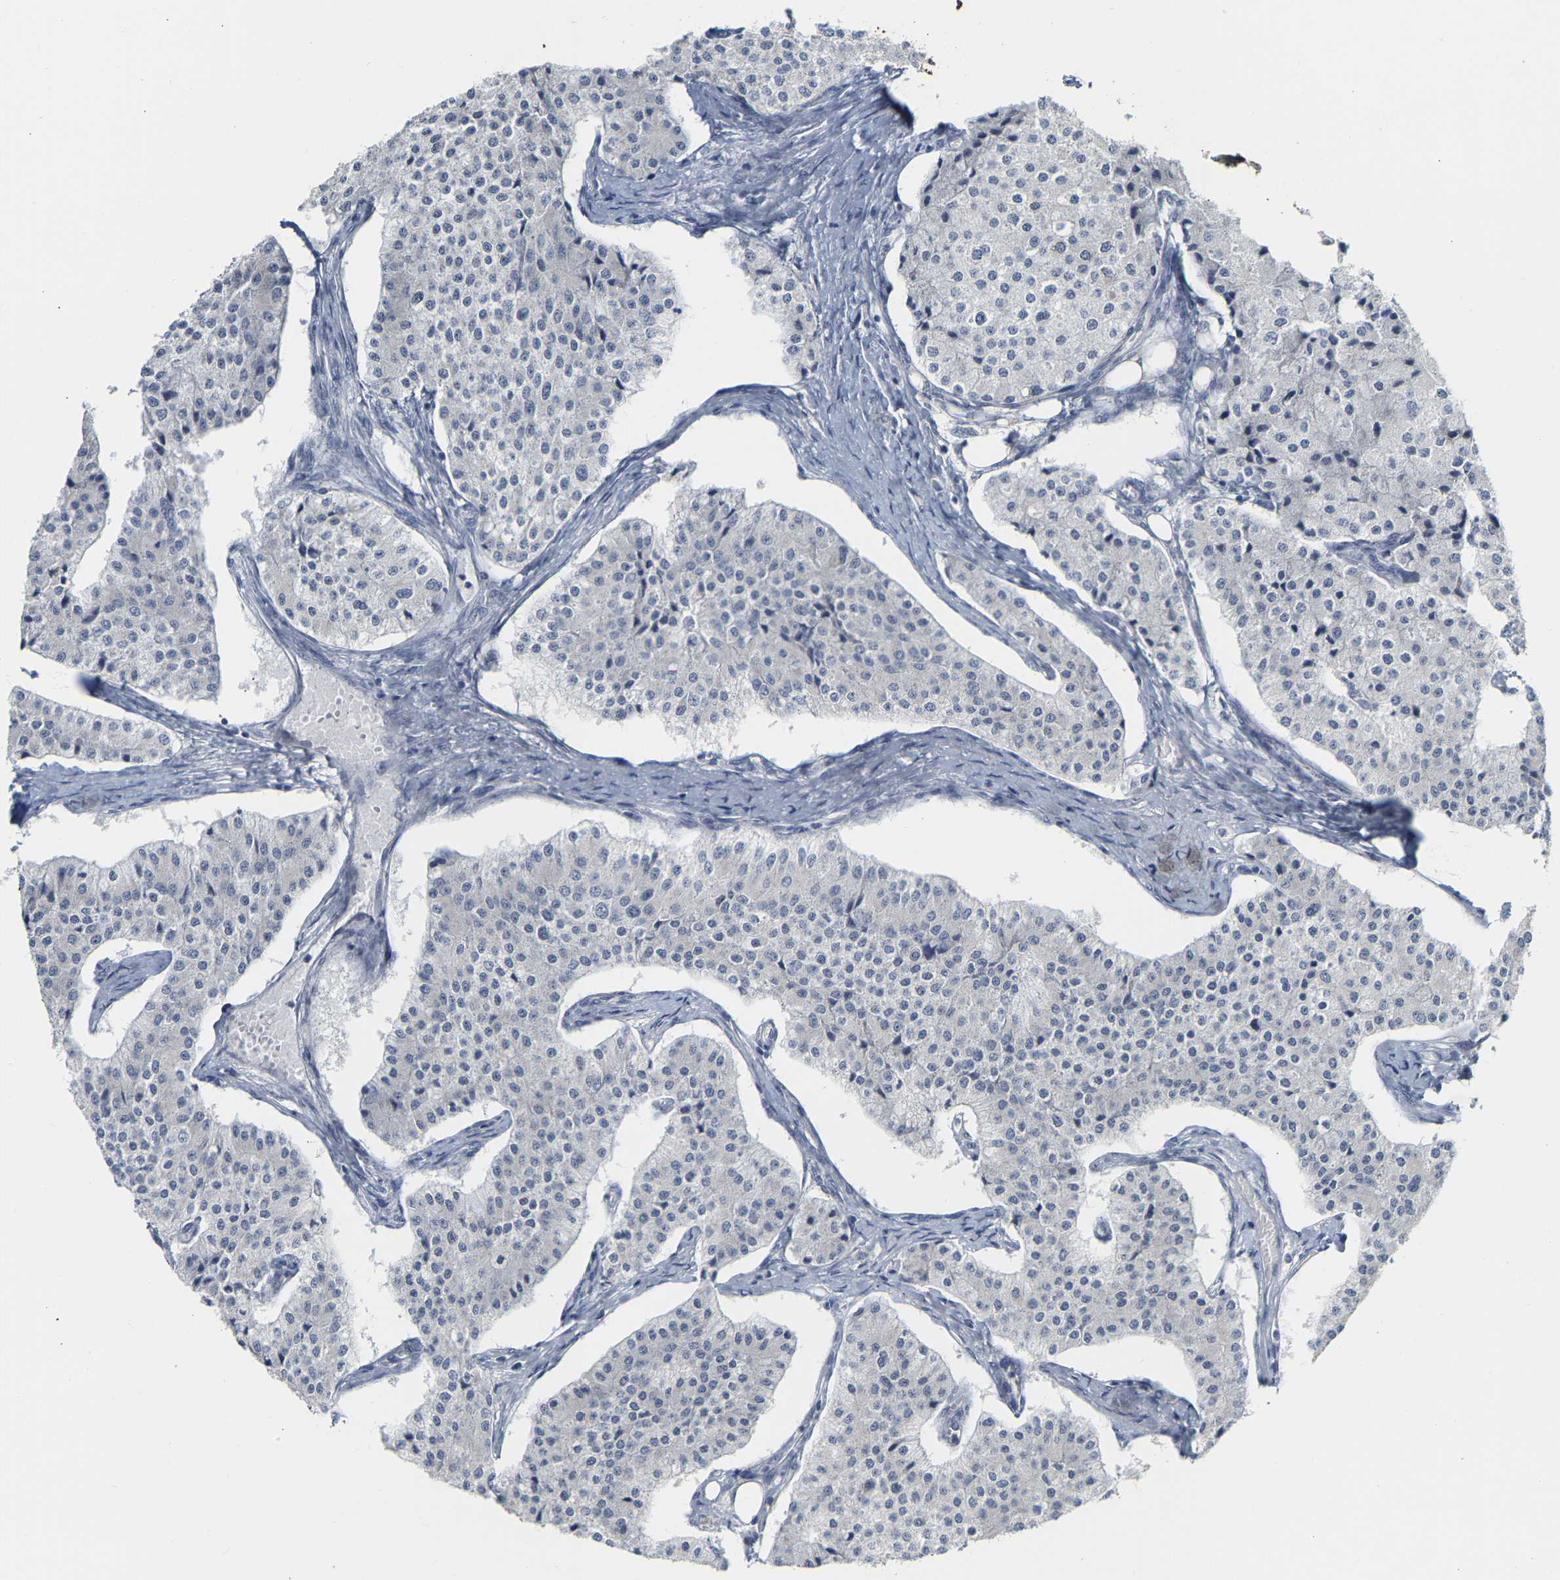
{"staining": {"intensity": "negative", "quantity": "none", "location": "none"}, "tissue": "carcinoid", "cell_type": "Tumor cells", "image_type": "cancer", "snomed": [{"axis": "morphology", "description": "Carcinoid, malignant, NOS"}, {"axis": "topography", "description": "Colon"}], "caption": "Carcinoid (malignant) was stained to show a protein in brown. There is no significant expression in tumor cells. (IHC, brightfield microscopy, high magnification).", "gene": "KRT76", "patient": {"sex": "female", "age": 52}}